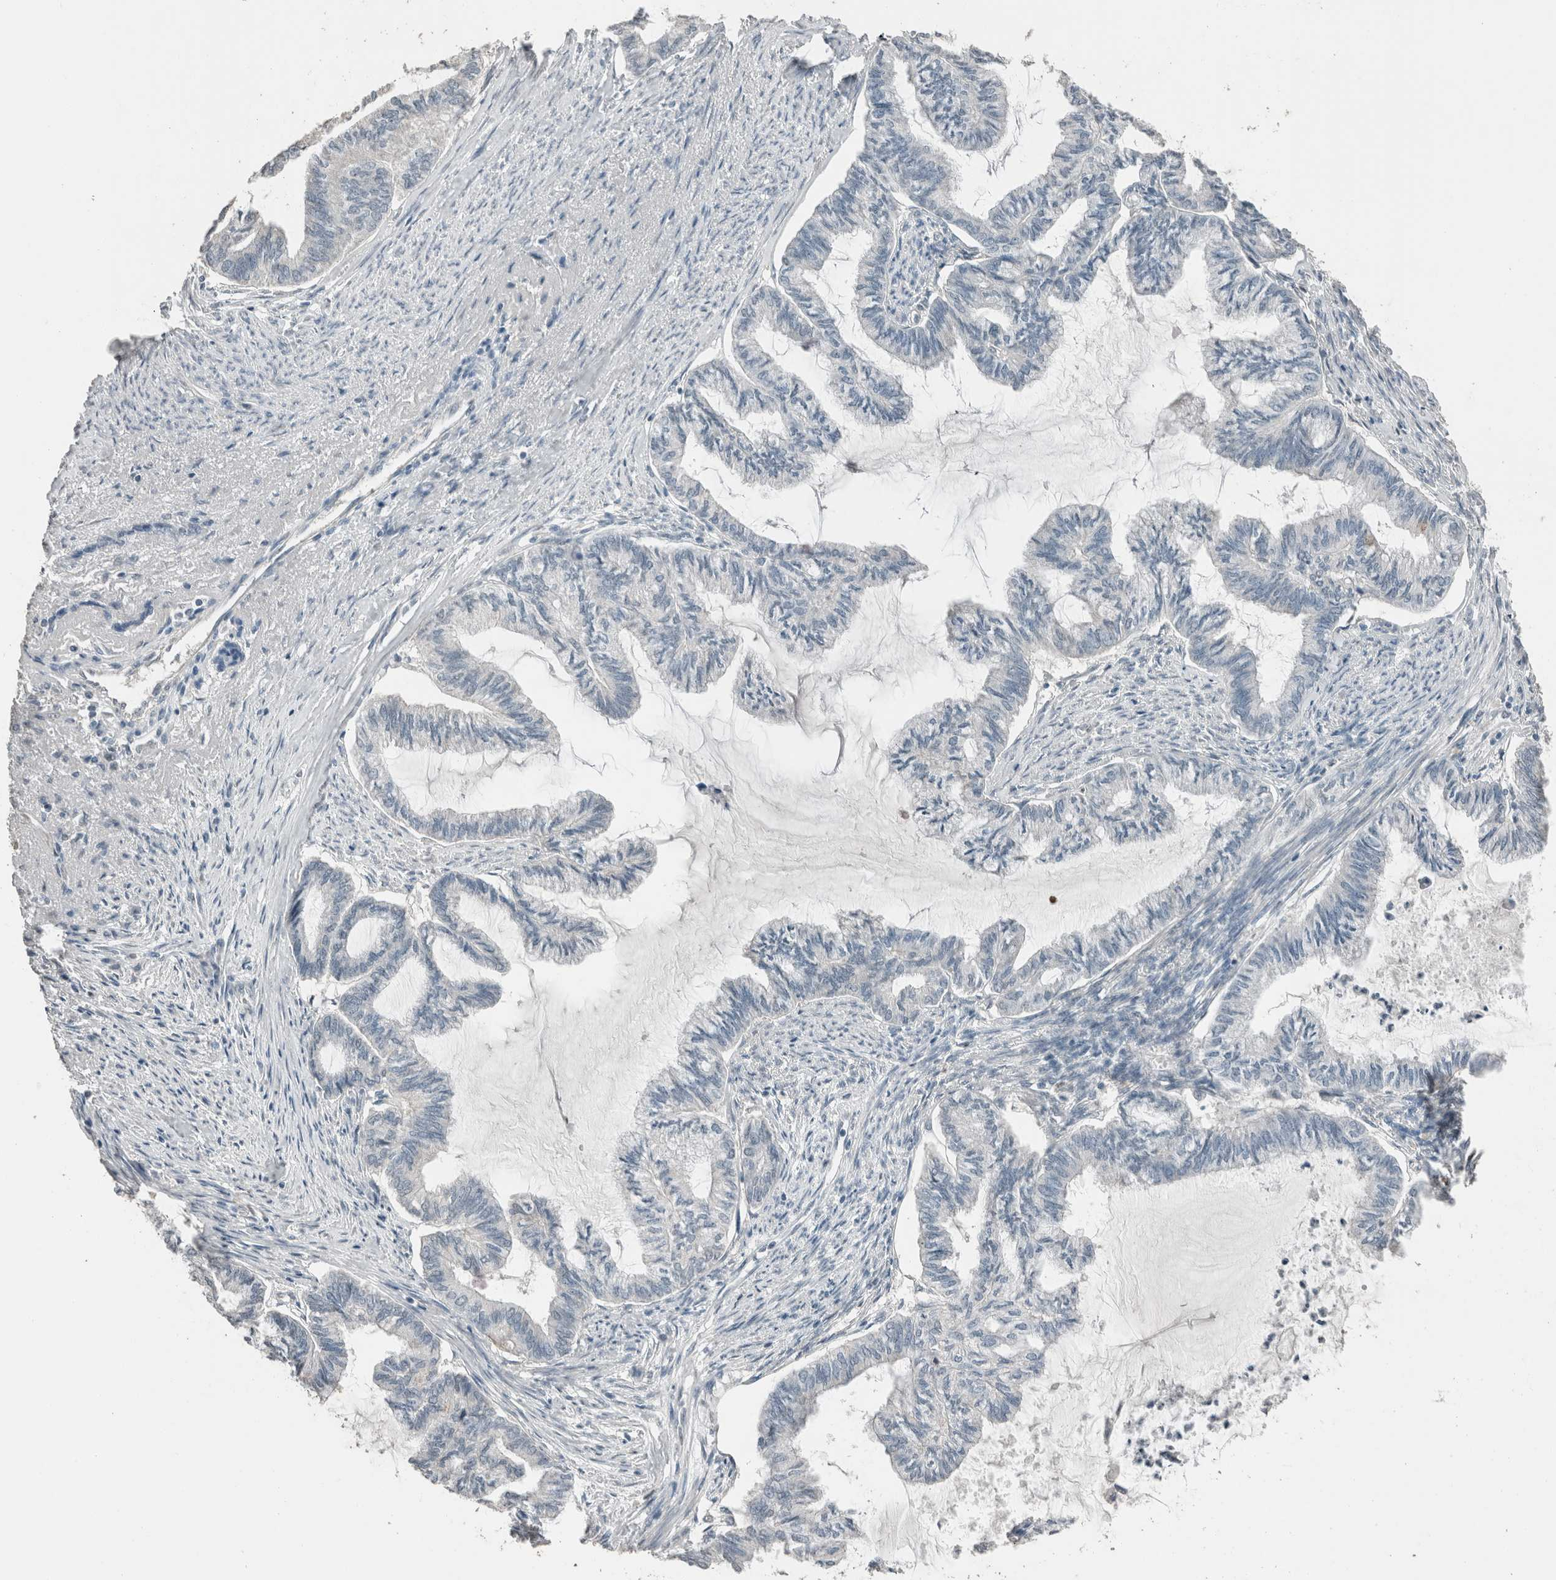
{"staining": {"intensity": "negative", "quantity": "none", "location": "none"}, "tissue": "endometrial cancer", "cell_type": "Tumor cells", "image_type": "cancer", "snomed": [{"axis": "morphology", "description": "Adenocarcinoma, NOS"}, {"axis": "topography", "description": "Endometrium"}], "caption": "Photomicrograph shows no protein expression in tumor cells of endometrial adenocarcinoma tissue.", "gene": "ACVR2B", "patient": {"sex": "female", "age": 86}}